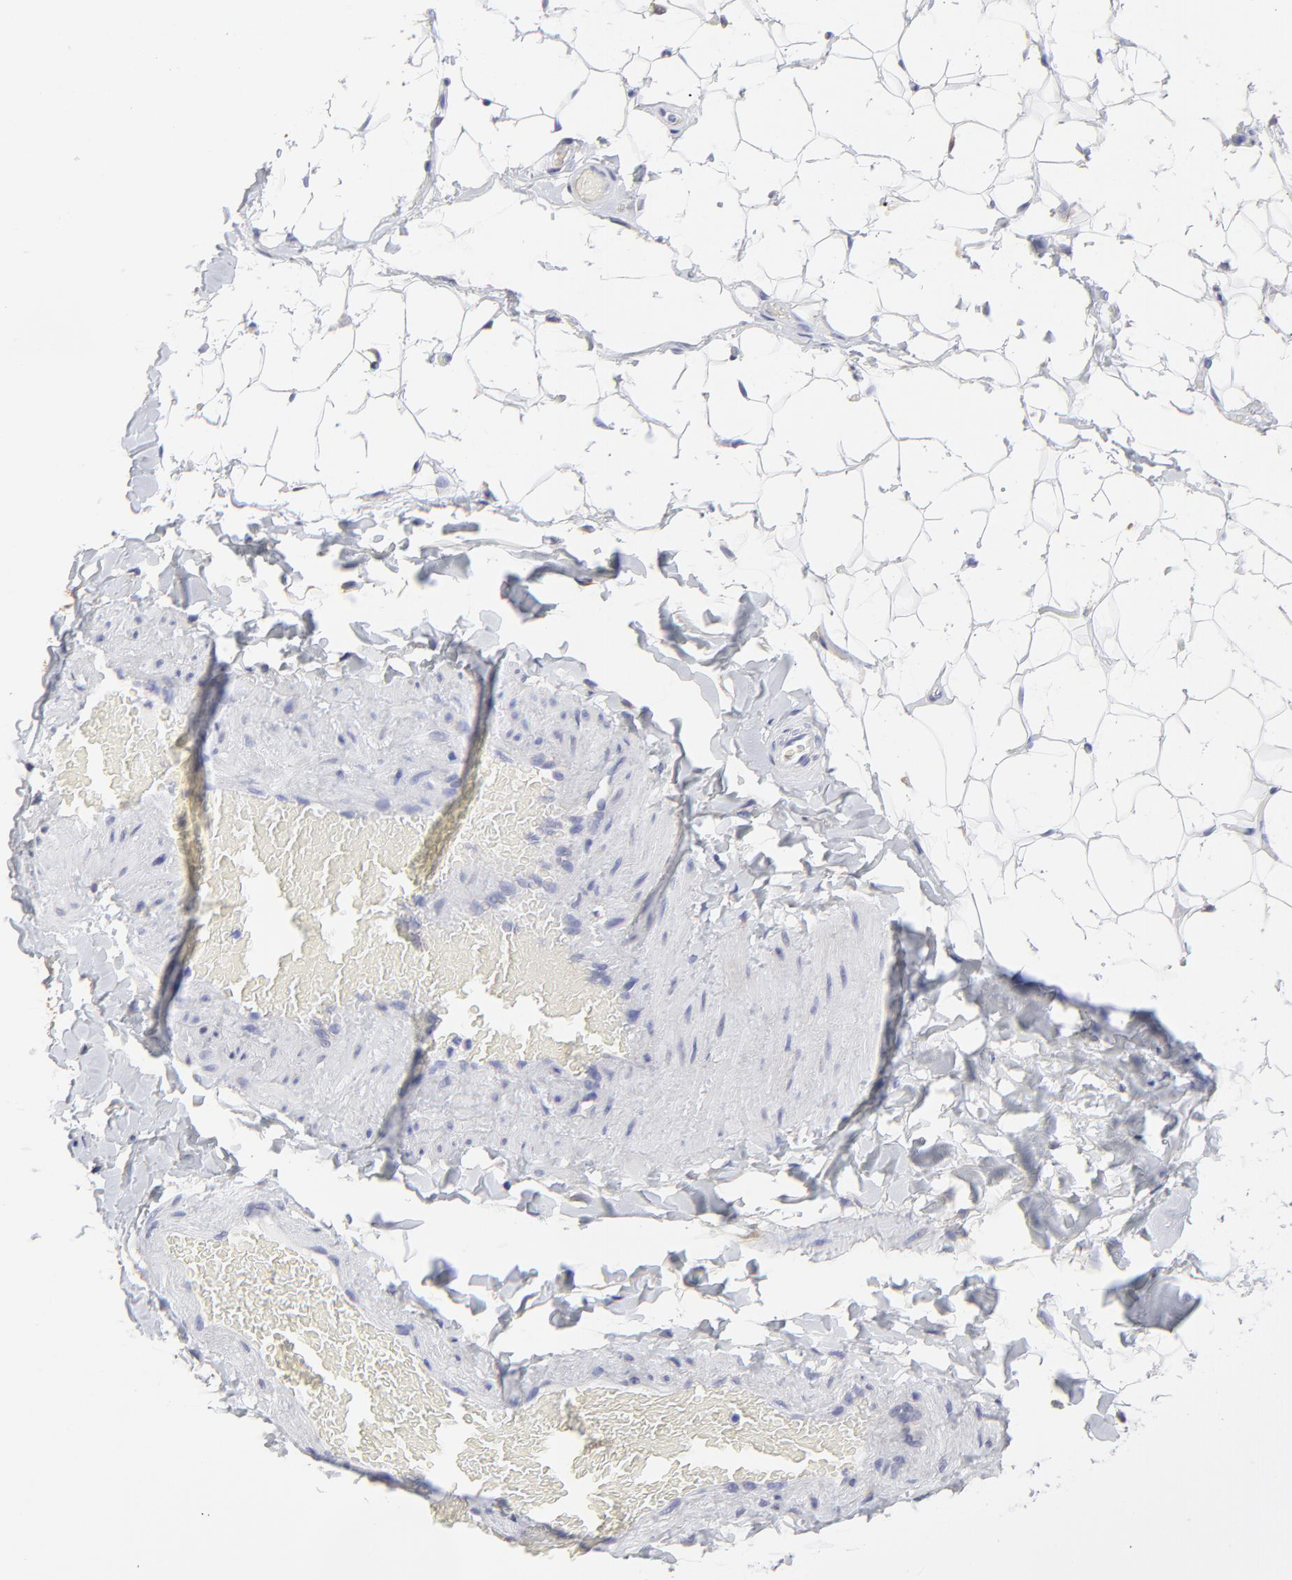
{"staining": {"intensity": "negative", "quantity": "none", "location": "none"}, "tissue": "adipose tissue", "cell_type": "Adipocytes", "image_type": "normal", "snomed": [{"axis": "morphology", "description": "Normal tissue, NOS"}, {"axis": "topography", "description": "Soft tissue"}], "caption": "Adipocytes show no significant expression in unremarkable adipose tissue.", "gene": "DUSP9", "patient": {"sex": "male", "age": 26}}